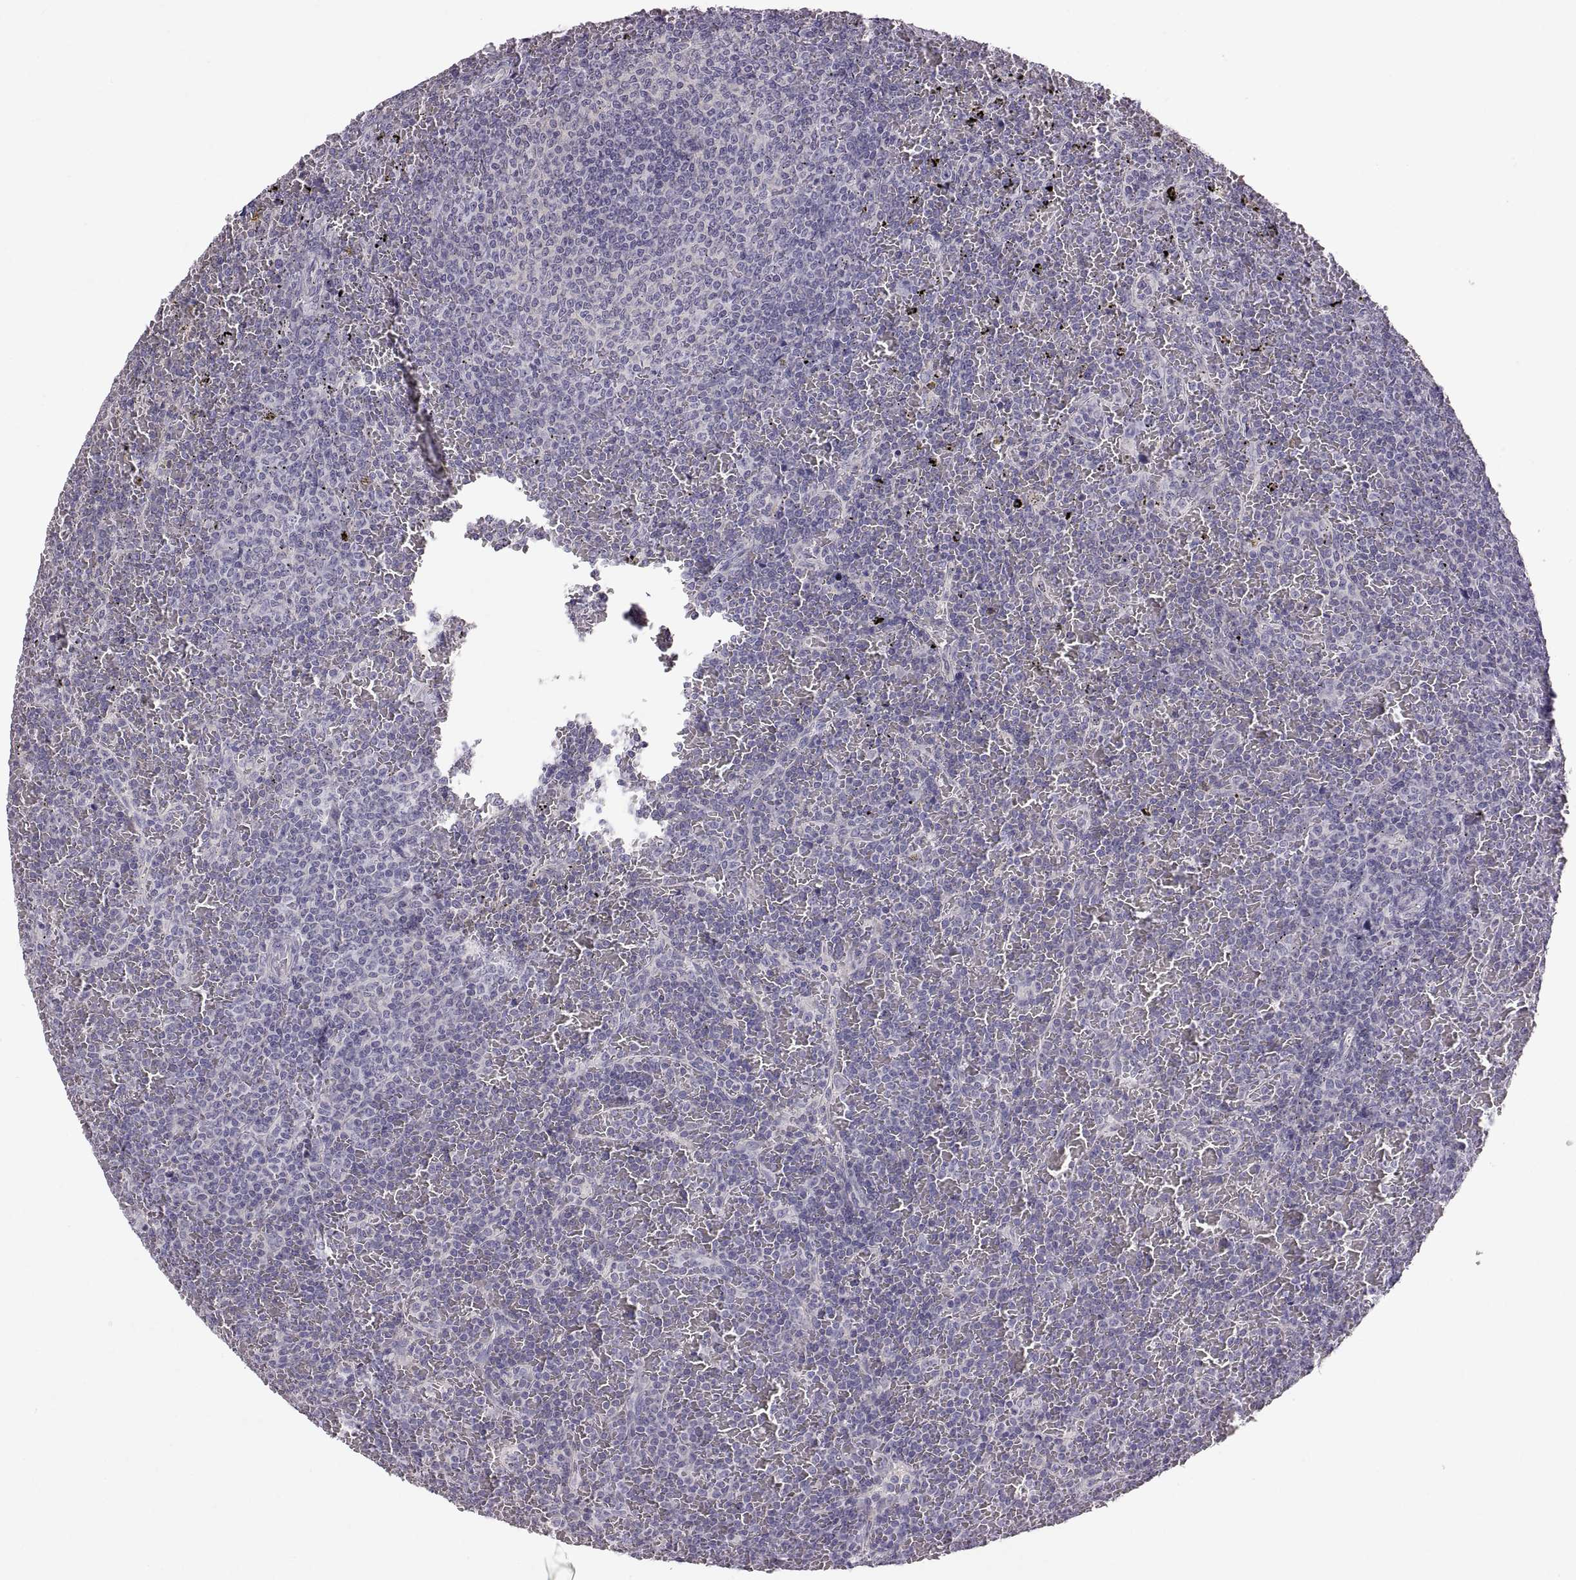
{"staining": {"intensity": "negative", "quantity": "none", "location": "none"}, "tissue": "lymphoma", "cell_type": "Tumor cells", "image_type": "cancer", "snomed": [{"axis": "morphology", "description": "Malignant lymphoma, non-Hodgkin's type, Low grade"}, {"axis": "topography", "description": "Spleen"}], "caption": "Tumor cells are negative for brown protein staining in malignant lymphoma, non-Hodgkin's type (low-grade).", "gene": "WFDC8", "patient": {"sex": "female", "age": 77}}